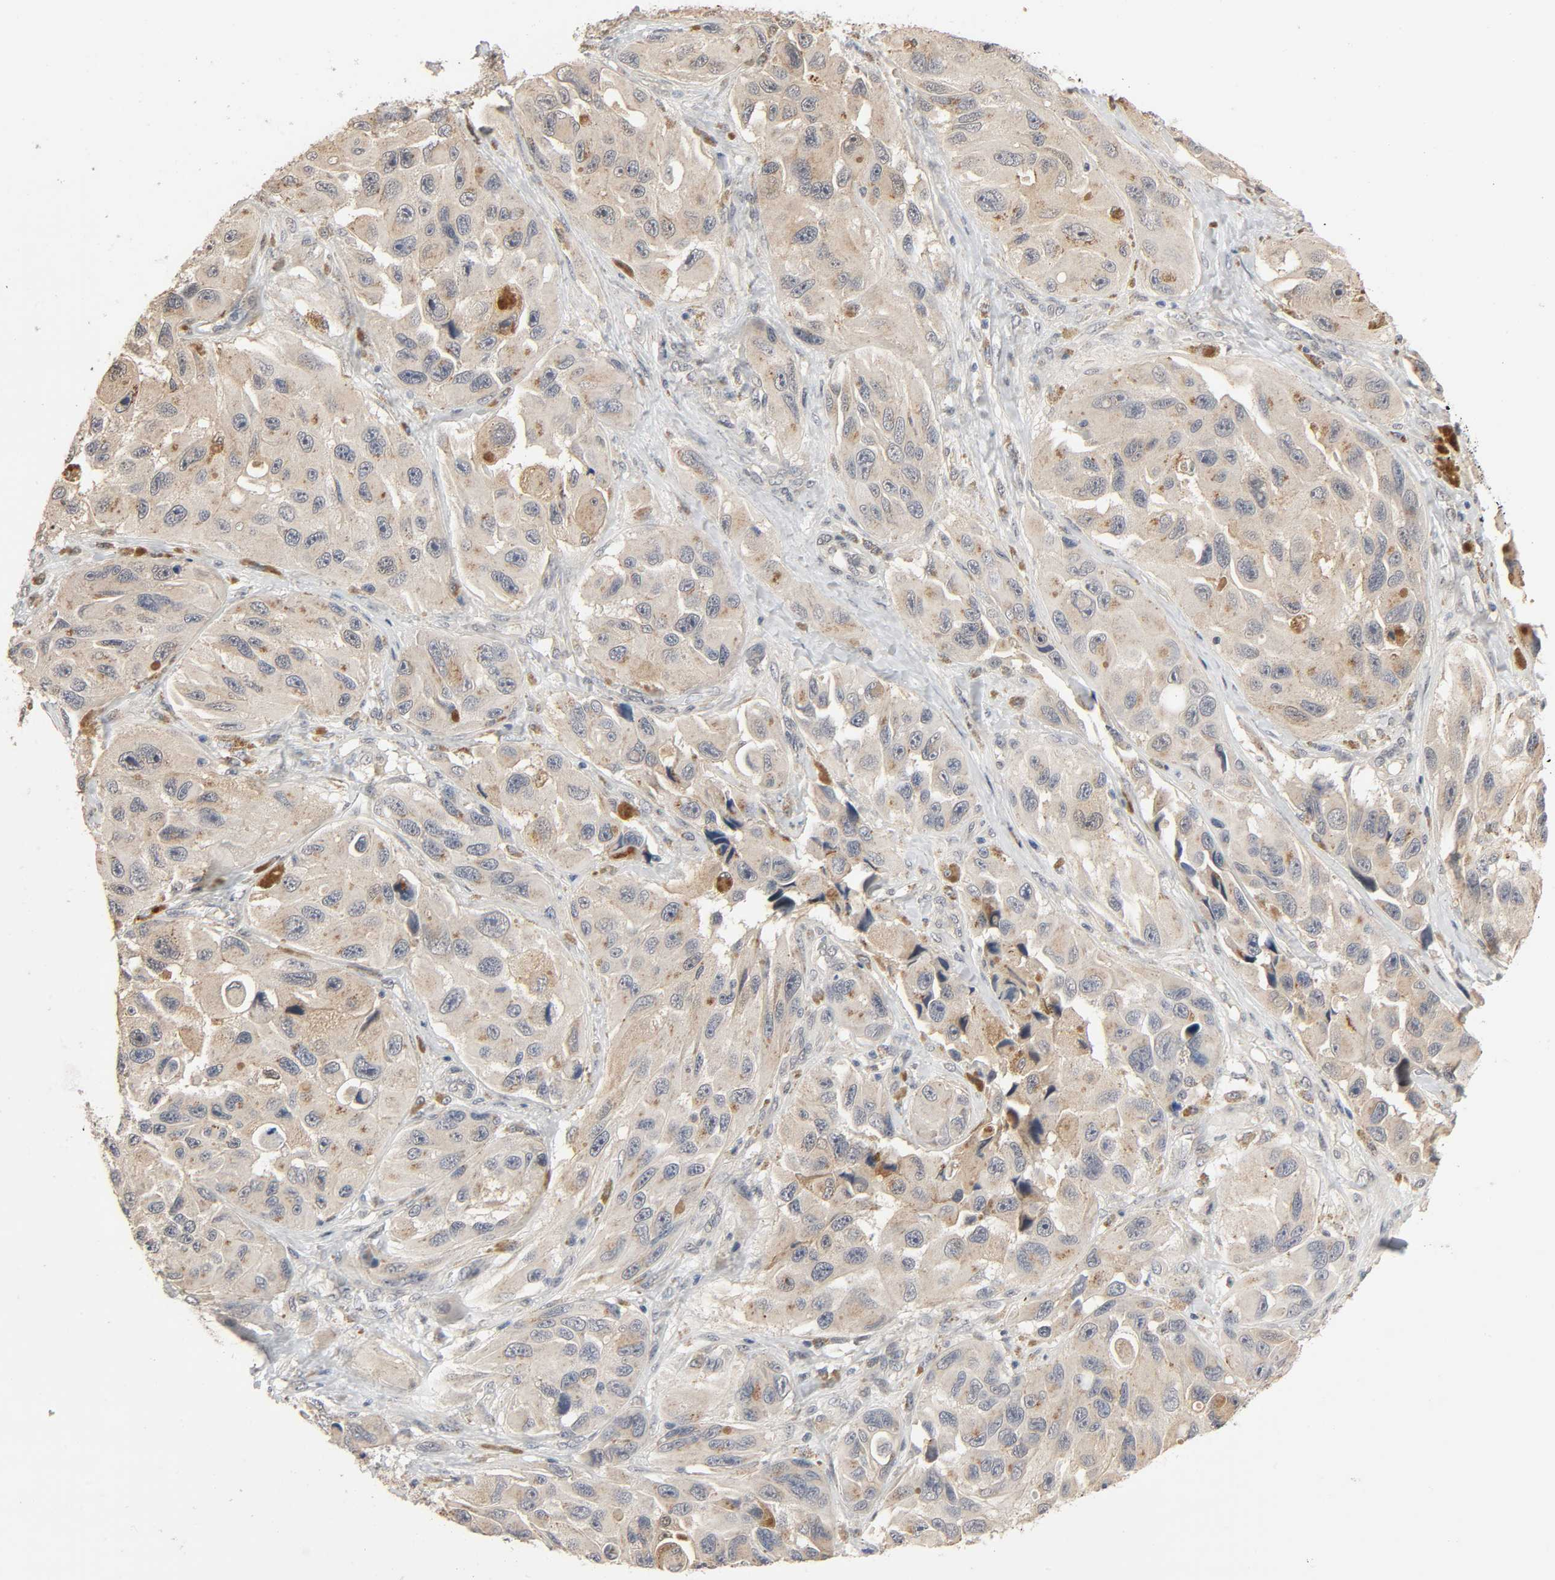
{"staining": {"intensity": "moderate", "quantity": "<25%", "location": "cytoplasmic/membranous"}, "tissue": "melanoma", "cell_type": "Tumor cells", "image_type": "cancer", "snomed": [{"axis": "morphology", "description": "Malignant melanoma, NOS"}, {"axis": "topography", "description": "Skin"}], "caption": "Immunohistochemical staining of melanoma exhibits low levels of moderate cytoplasmic/membranous staining in about <25% of tumor cells.", "gene": "MAGEA8", "patient": {"sex": "female", "age": 73}}